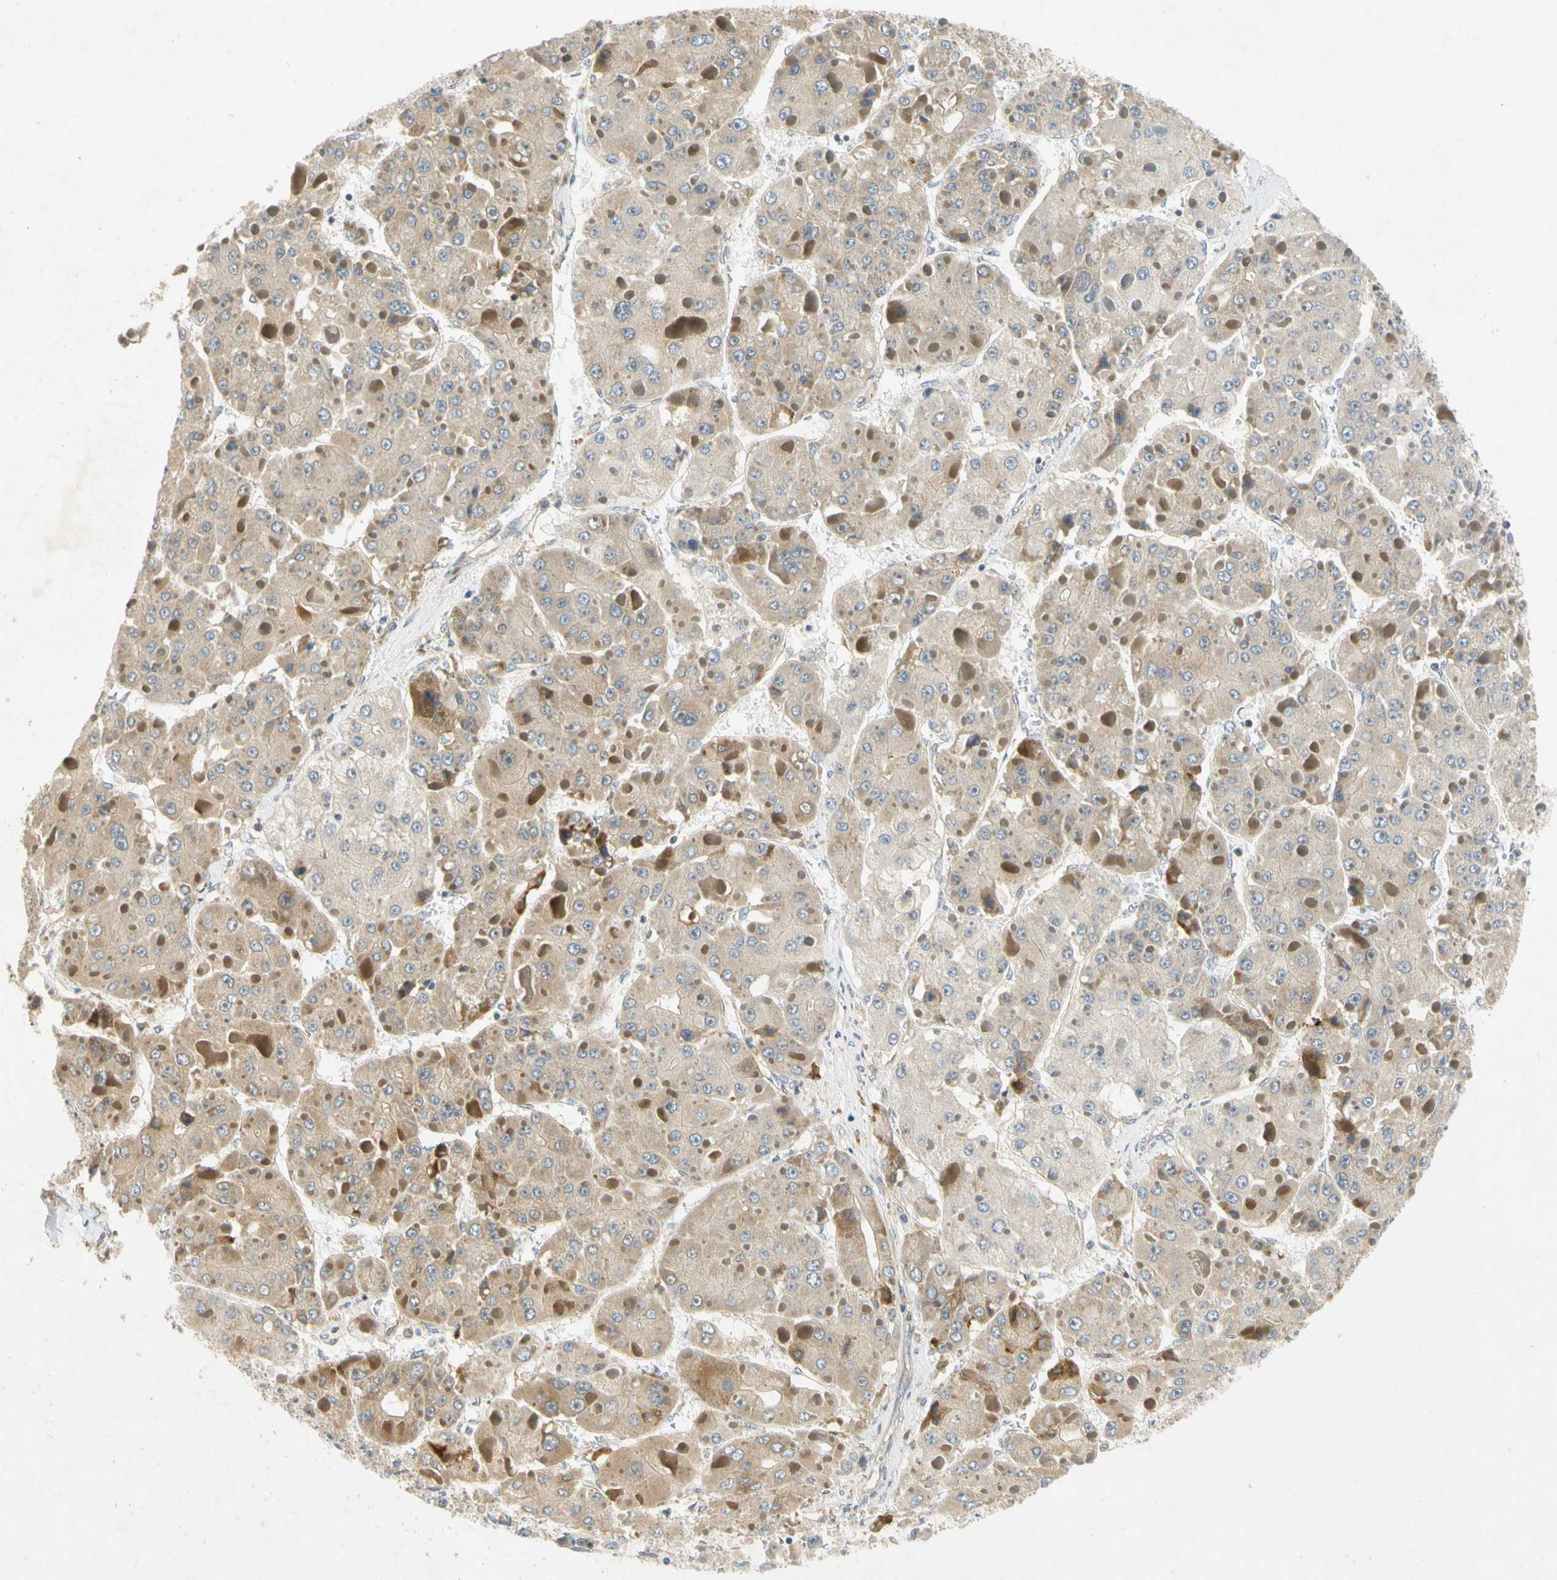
{"staining": {"intensity": "weak", "quantity": "25%-75%", "location": "cytoplasmic/membranous"}, "tissue": "liver cancer", "cell_type": "Tumor cells", "image_type": "cancer", "snomed": [{"axis": "morphology", "description": "Carcinoma, Hepatocellular, NOS"}, {"axis": "topography", "description": "Liver"}], "caption": "A high-resolution micrograph shows IHC staining of liver cancer, which demonstrates weak cytoplasmic/membranous expression in approximately 25%-75% of tumor cells.", "gene": "GATD1", "patient": {"sex": "female", "age": 73}}